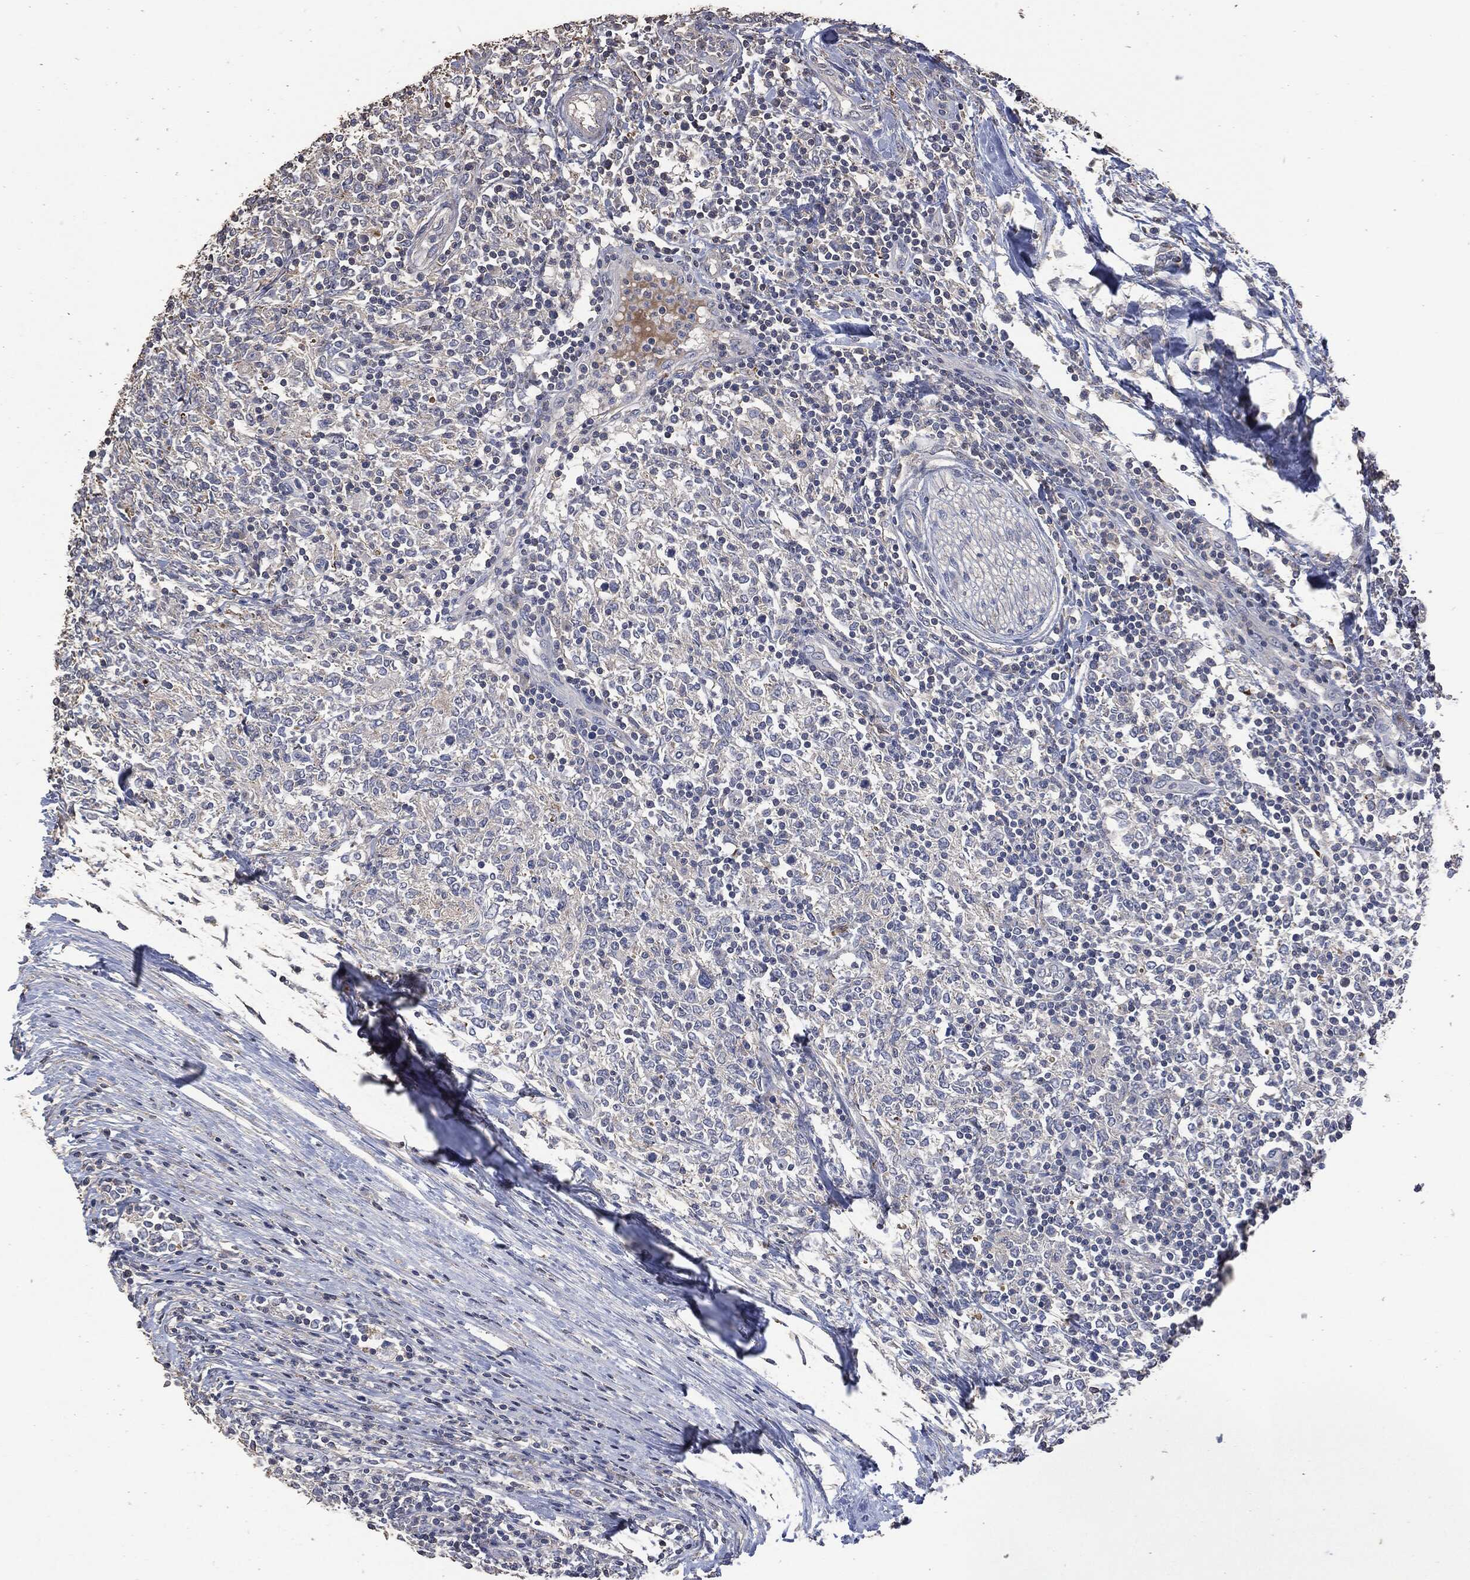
{"staining": {"intensity": "negative", "quantity": "none", "location": "none"}, "tissue": "lymphoma", "cell_type": "Tumor cells", "image_type": "cancer", "snomed": [{"axis": "morphology", "description": "Malignant lymphoma, non-Hodgkin's type, High grade"}, {"axis": "topography", "description": "Lymph node"}], "caption": "A micrograph of human malignant lymphoma, non-Hodgkin's type (high-grade) is negative for staining in tumor cells. Brightfield microscopy of immunohistochemistry stained with DAB (brown) and hematoxylin (blue), captured at high magnification.", "gene": "MSLN", "patient": {"sex": "female", "age": 84}}